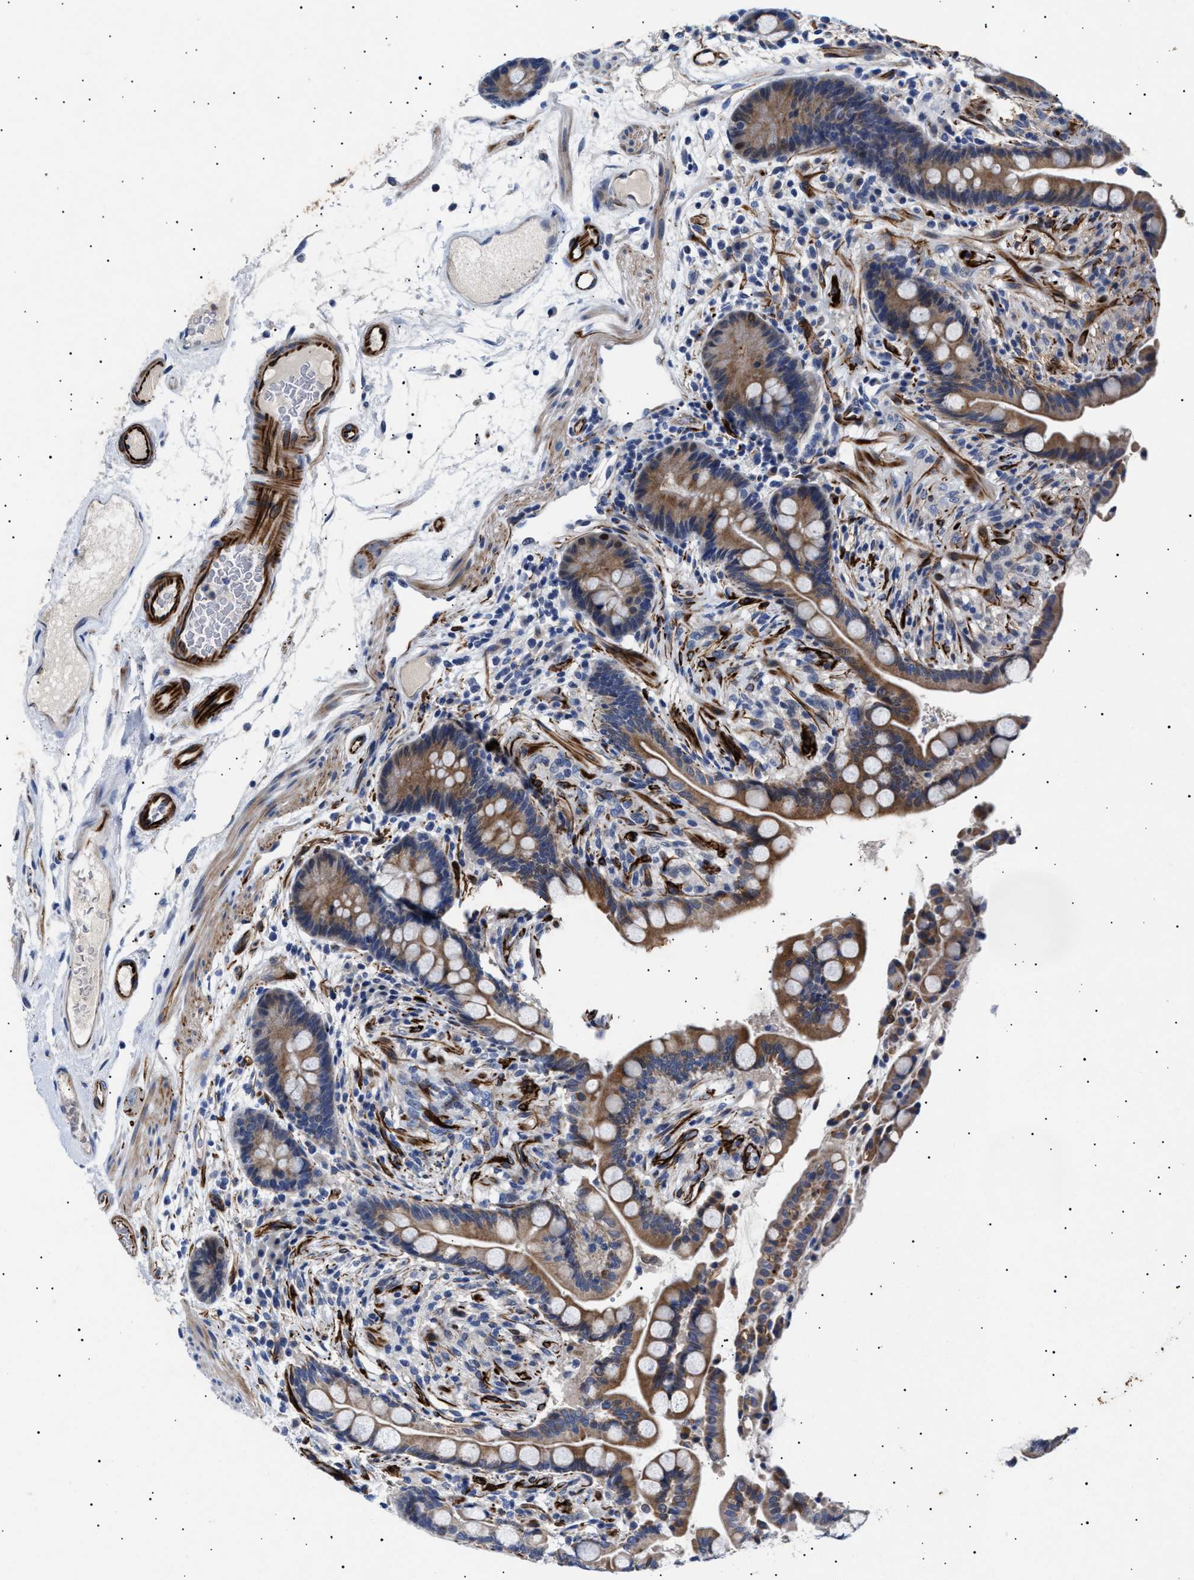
{"staining": {"intensity": "strong", "quantity": "25%-75%", "location": "cytoplasmic/membranous"}, "tissue": "colon", "cell_type": "Endothelial cells", "image_type": "normal", "snomed": [{"axis": "morphology", "description": "Normal tissue, NOS"}, {"axis": "topography", "description": "Colon"}], "caption": "Unremarkable colon reveals strong cytoplasmic/membranous expression in about 25%-75% of endothelial cells, visualized by immunohistochemistry.", "gene": "OLFML2A", "patient": {"sex": "male", "age": 73}}